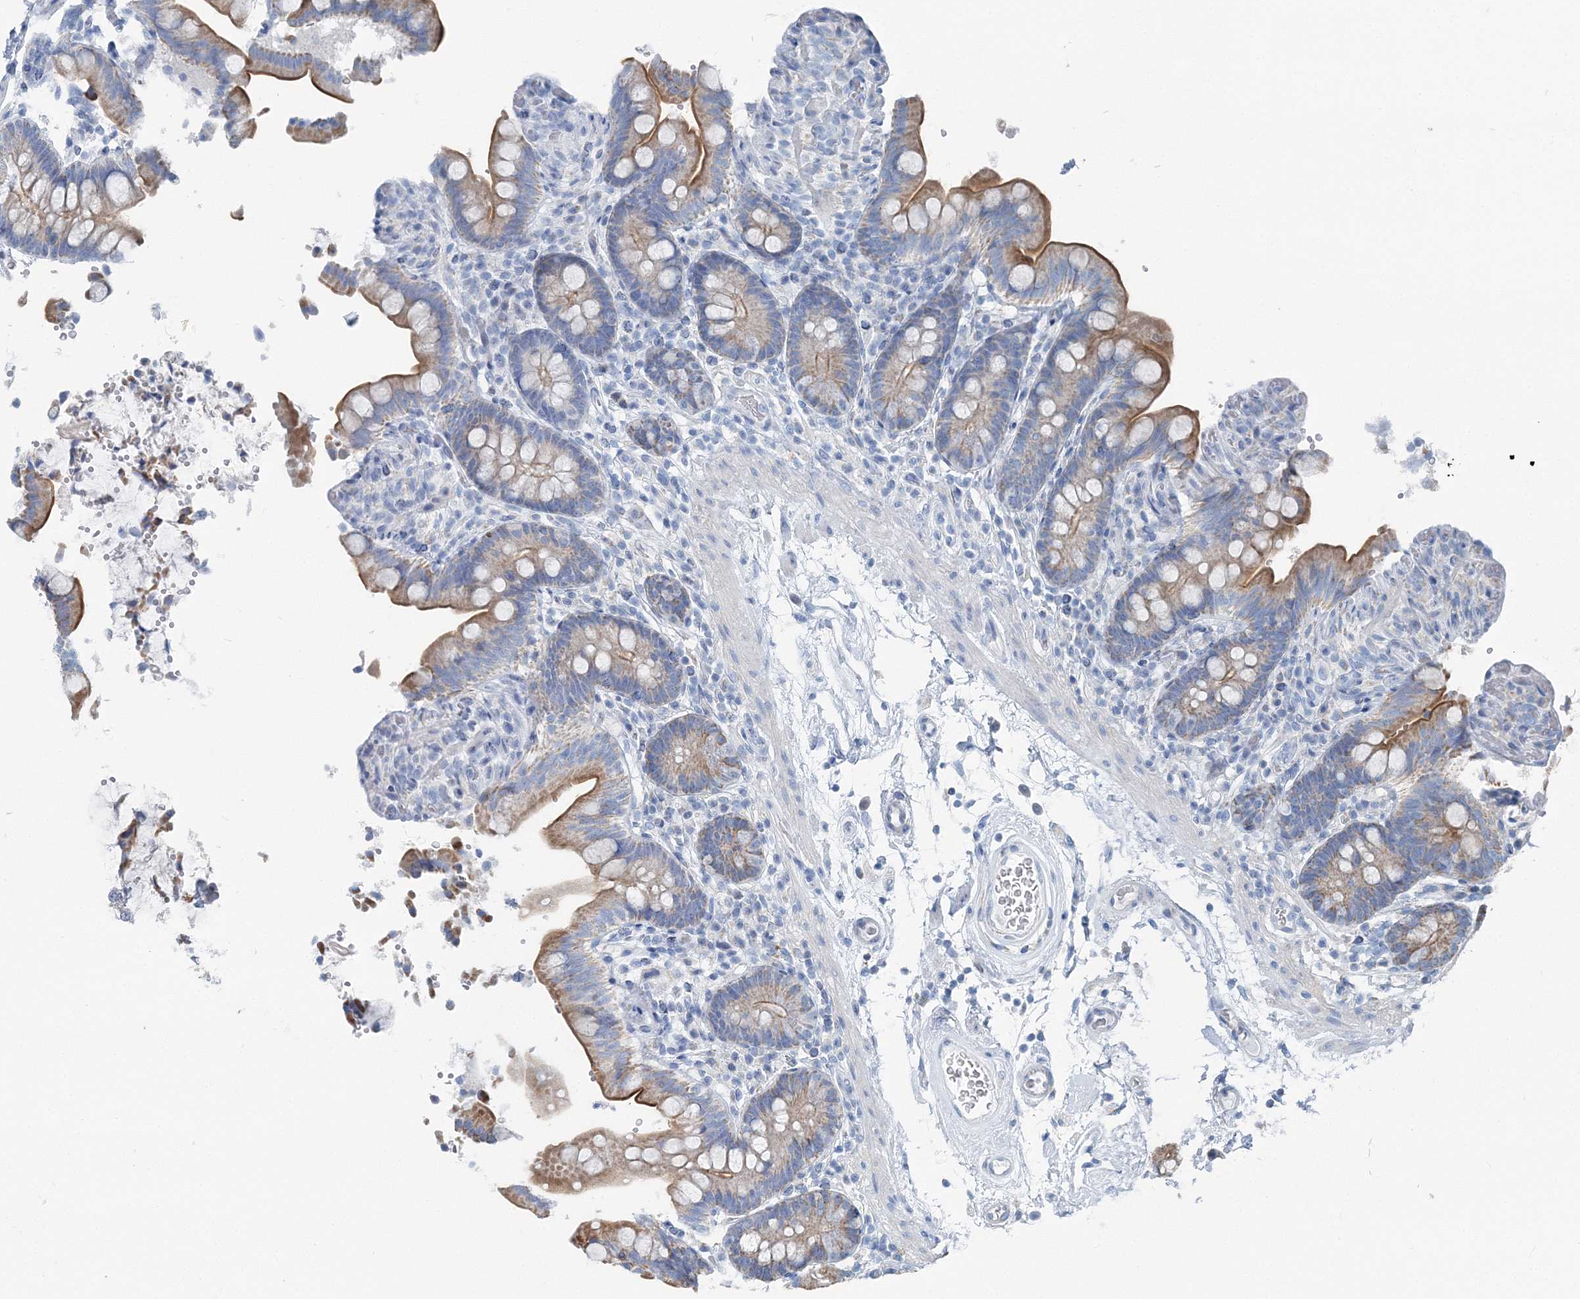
{"staining": {"intensity": "negative", "quantity": "none", "location": "none"}, "tissue": "colon", "cell_type": "Endothelial cells", "image_type": "normal", "snomed": [{"axis": "morphology", "description": "Normal tissue, NOS"}, {"axis": "topography", "description": "Smooth muscle"}, {"axis": "topography", "description": "Colon"}], "caption": "Colon was stained to show a protein in brown. There is no significant staining in endothelial cells. The staining was performed using DAB to visualize the protein expression in brown, while the nuclei were stained in blue with hematoxylin (Magnification: 20x).", "gene": "GABARAPL2", "patient": {"sex": "male", "age": 73}}